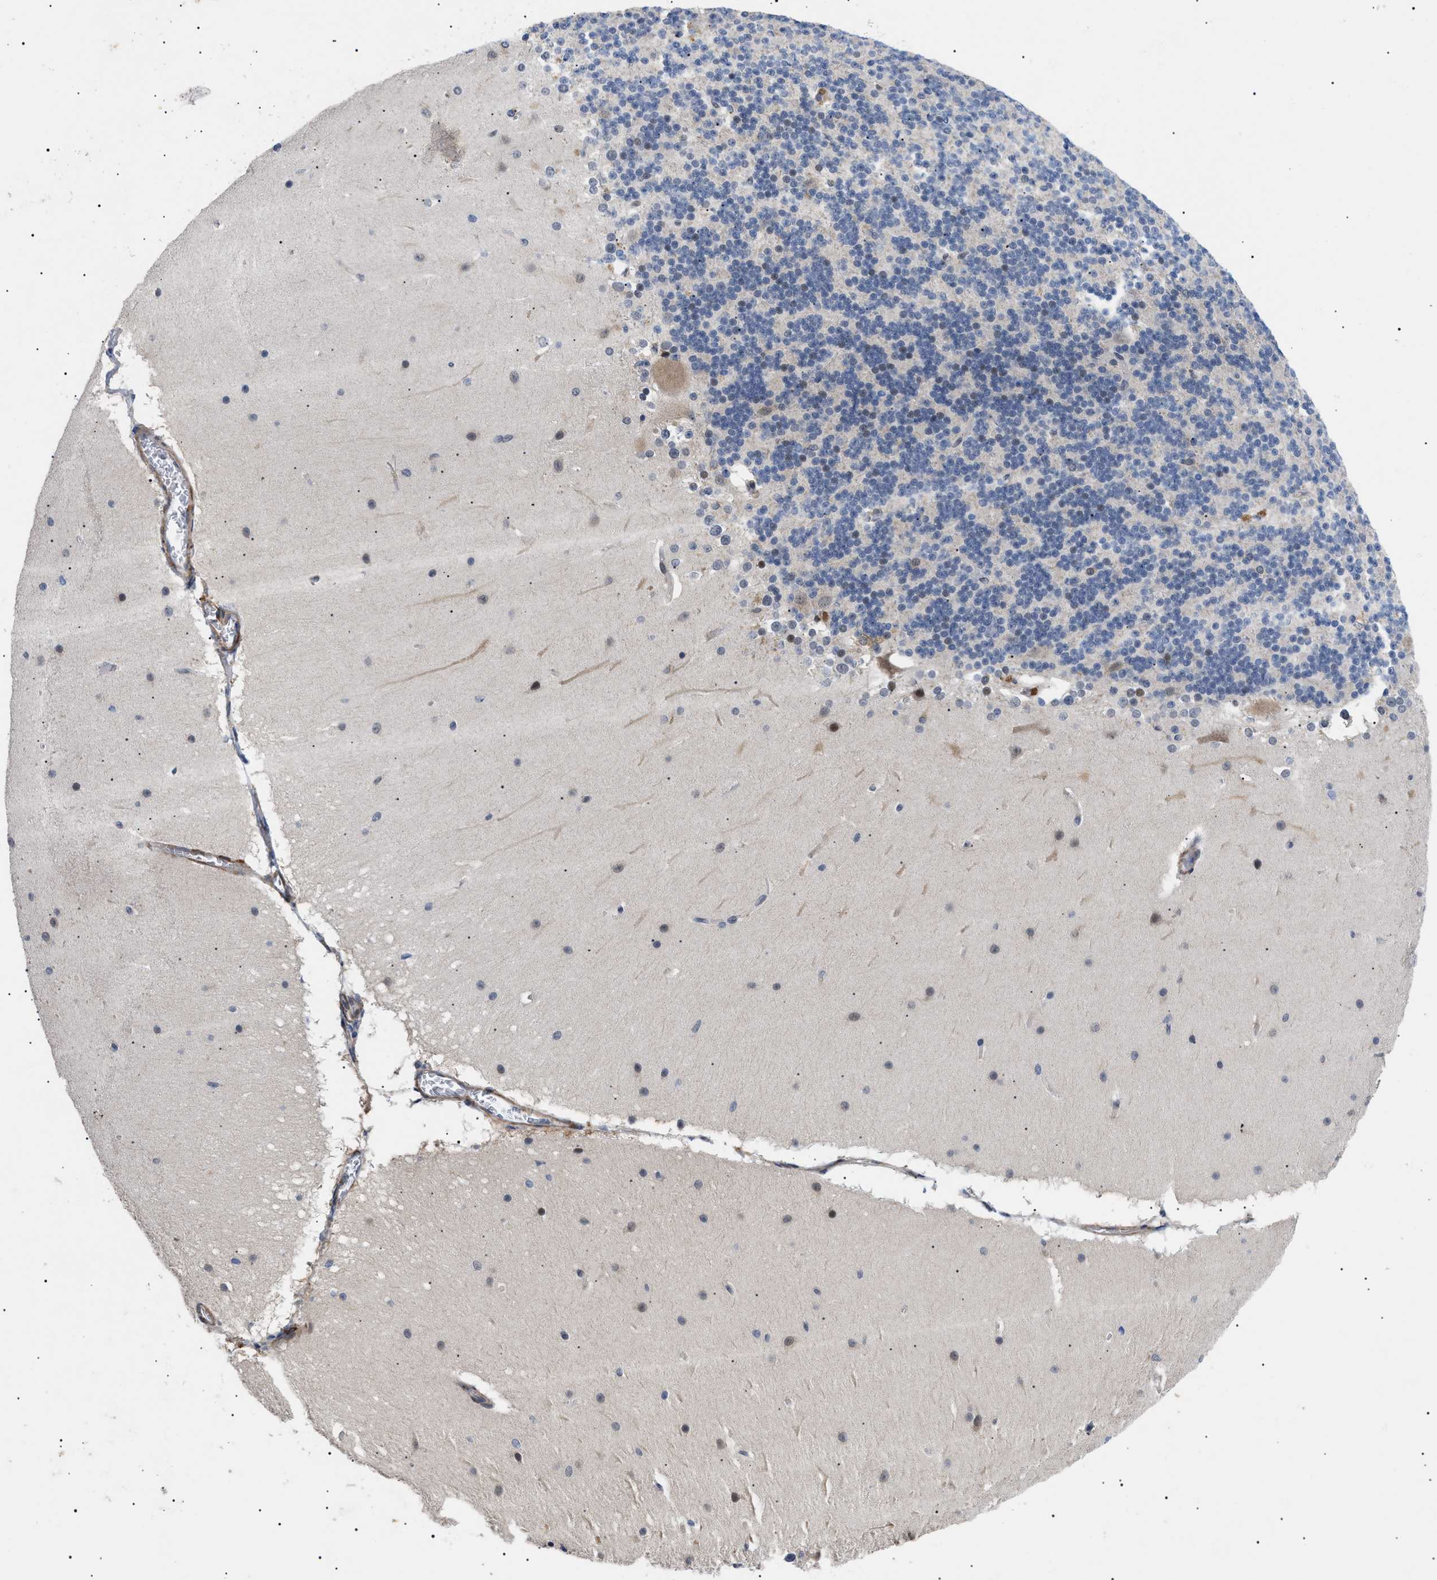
{"staining": {"intensity": "negative", "quantity": "none", "location": "none"}, "tissue": "cerebellum", "cell_type": "Cells in granular layer", "image_type": "normal", "snomed": [{"axis": "morphology", "description": "Normal tissue, NOS"}, {"axis": "topography", "description": "Cerebellum"}], "caption": "DAB (3,3'-diaminobenzidine) immunohistochemical staining of normal cerebellum demonstrates no significant staining in cells in granular layer. (Stains: DAB (3,3'-diaminobenzidine) immunohistochemistry with hematoxylin counter stain, Microscopy: brightfield microscopy at high magnification).", "gene": "GARRE1", "patient": {"sex": "female", "age": 19}}